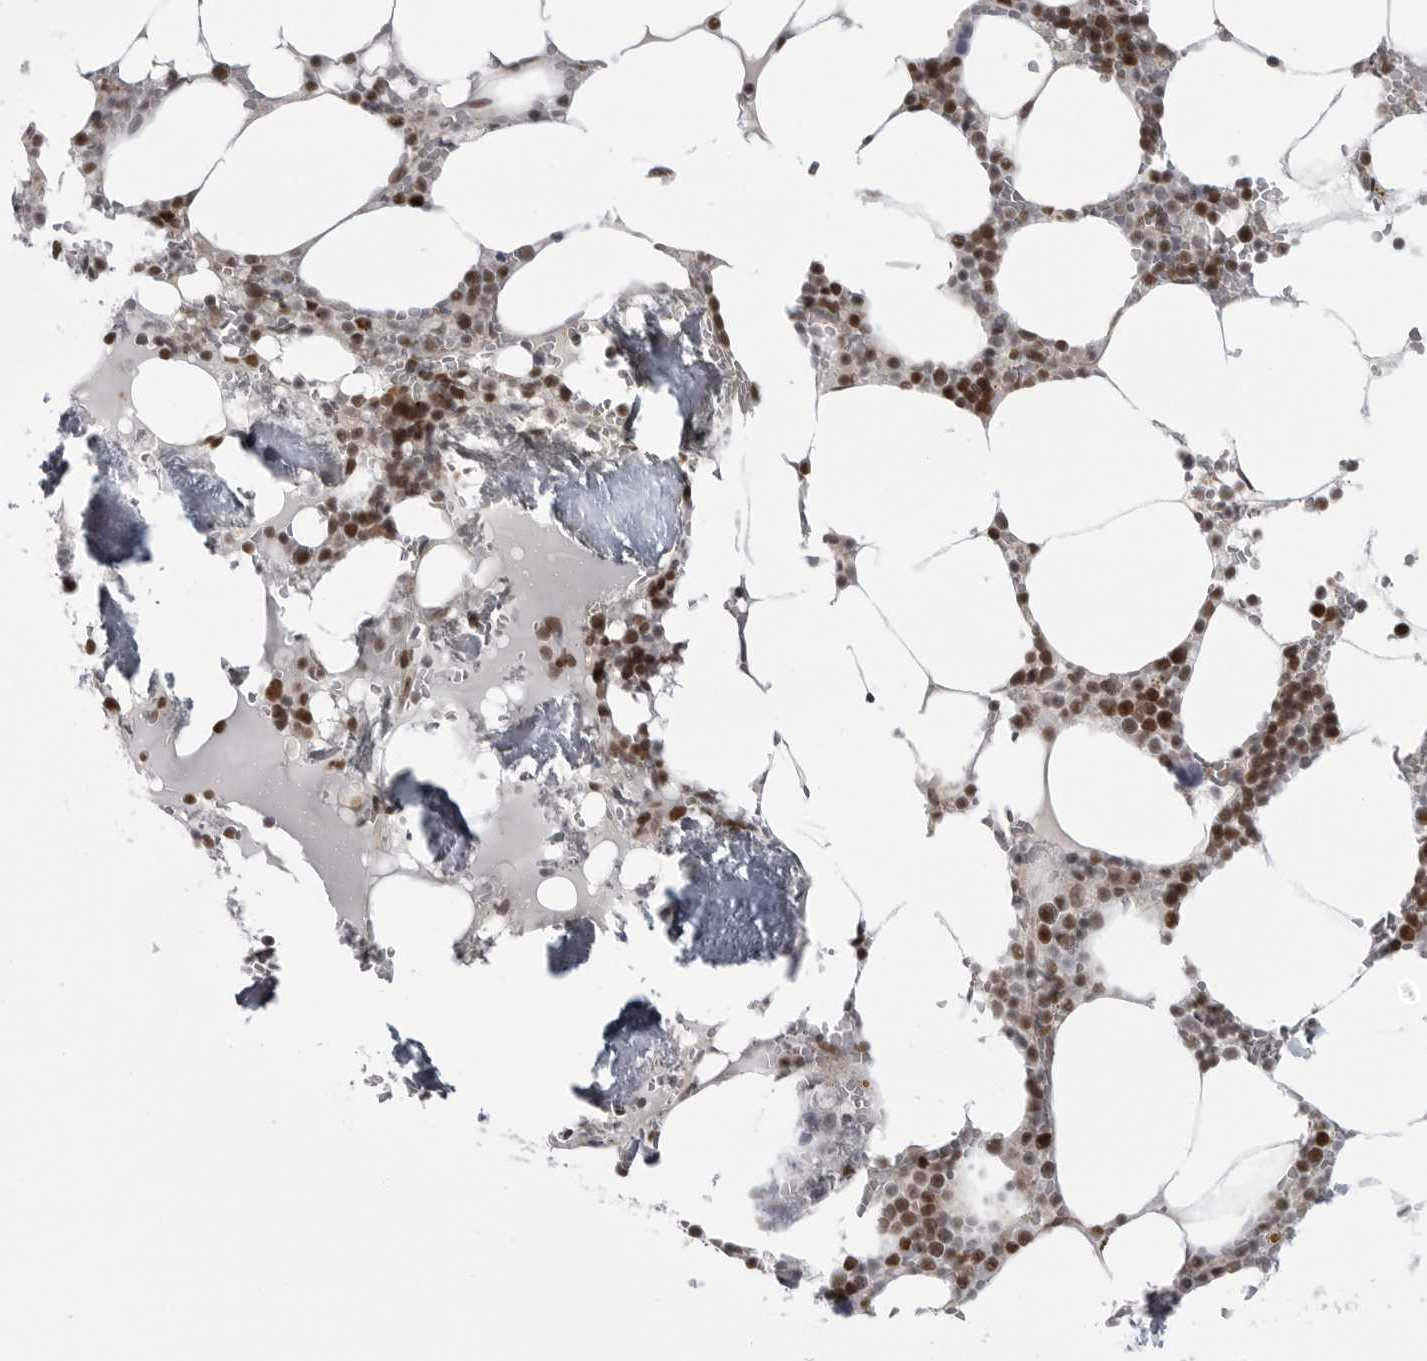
{"staining": {"intensity": "moderate", "quantity": "25%-75%", "location": "nuclear"}, "tissue": "bone marrow", "cell_type": "Hematopoietic cells", "image_type": "normal", "snomed": [{"axis": "morphology", "description": "Normal tissue, NOS"}, {"axis": "topography", "description": "Bone marrow"}], "caption": "A medium amount of moderate nuclear staining is identified in approximately 25%-75% of hematopoietic cells in unremarkable bone marrow. Using DAB (brown) and hematoxylin (blue) stains, captured at high magnification using brightfield microscopy.", "gene": "PRDM10", "patient": {"sex": "male", "age": 70}}